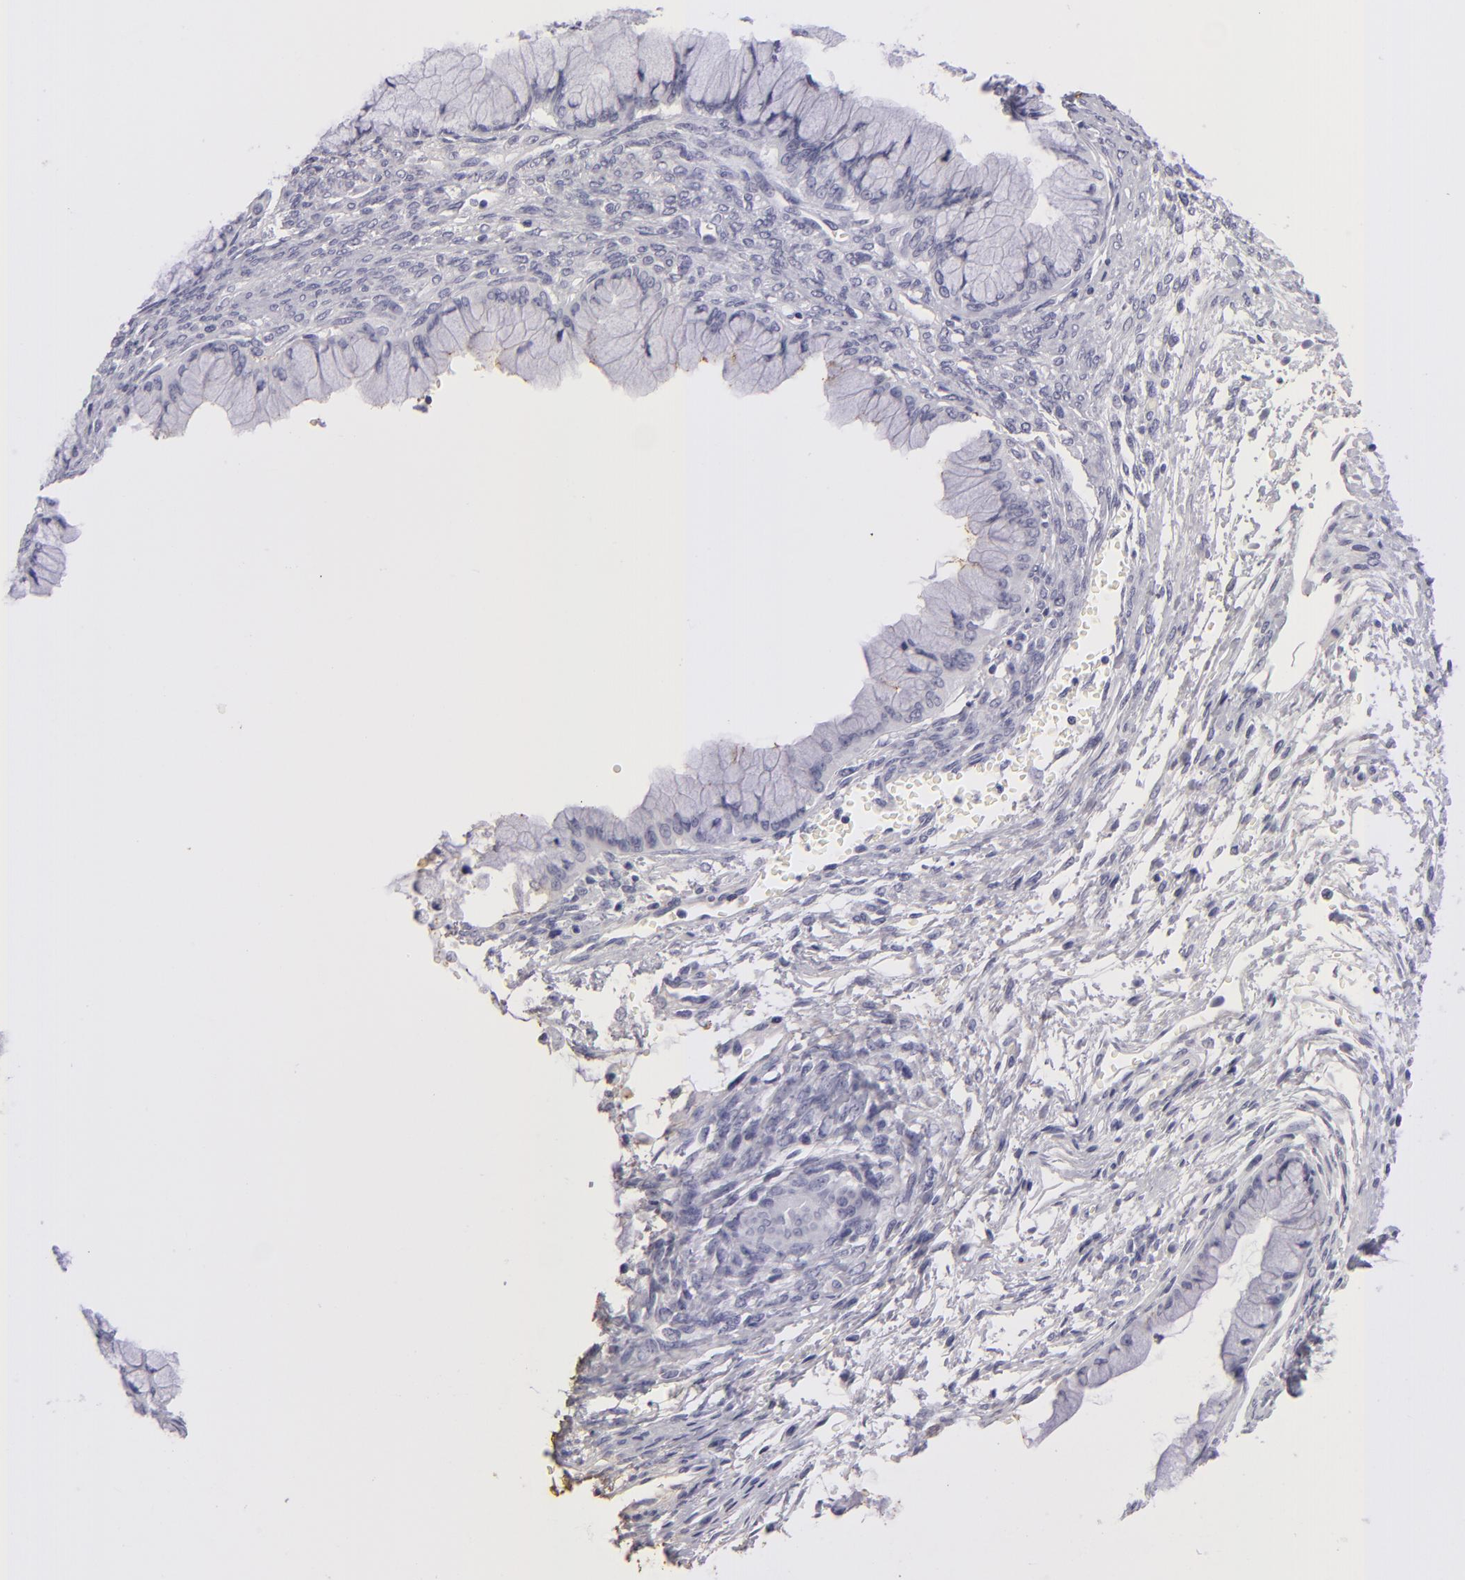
{"staining": {"intensity": "negative", "quantity": "none", "location": "none"}, "tissue": "ovarian cancer", "cell_type": "Tumor cells", "image_type": "cancer", "snomed": [{"axis": "morphology", "description": "Cystadenocarcinoma, mucinous, NOS"}, {"axis": "topography", "description": "Ovary"}], "caption": "Image shows no protein staining in tumor cells of ovarian mucinous cystadenocarcinoma tissue.", "gene": "TNNC1", "patient": {"sex": "female", "age": 63}}